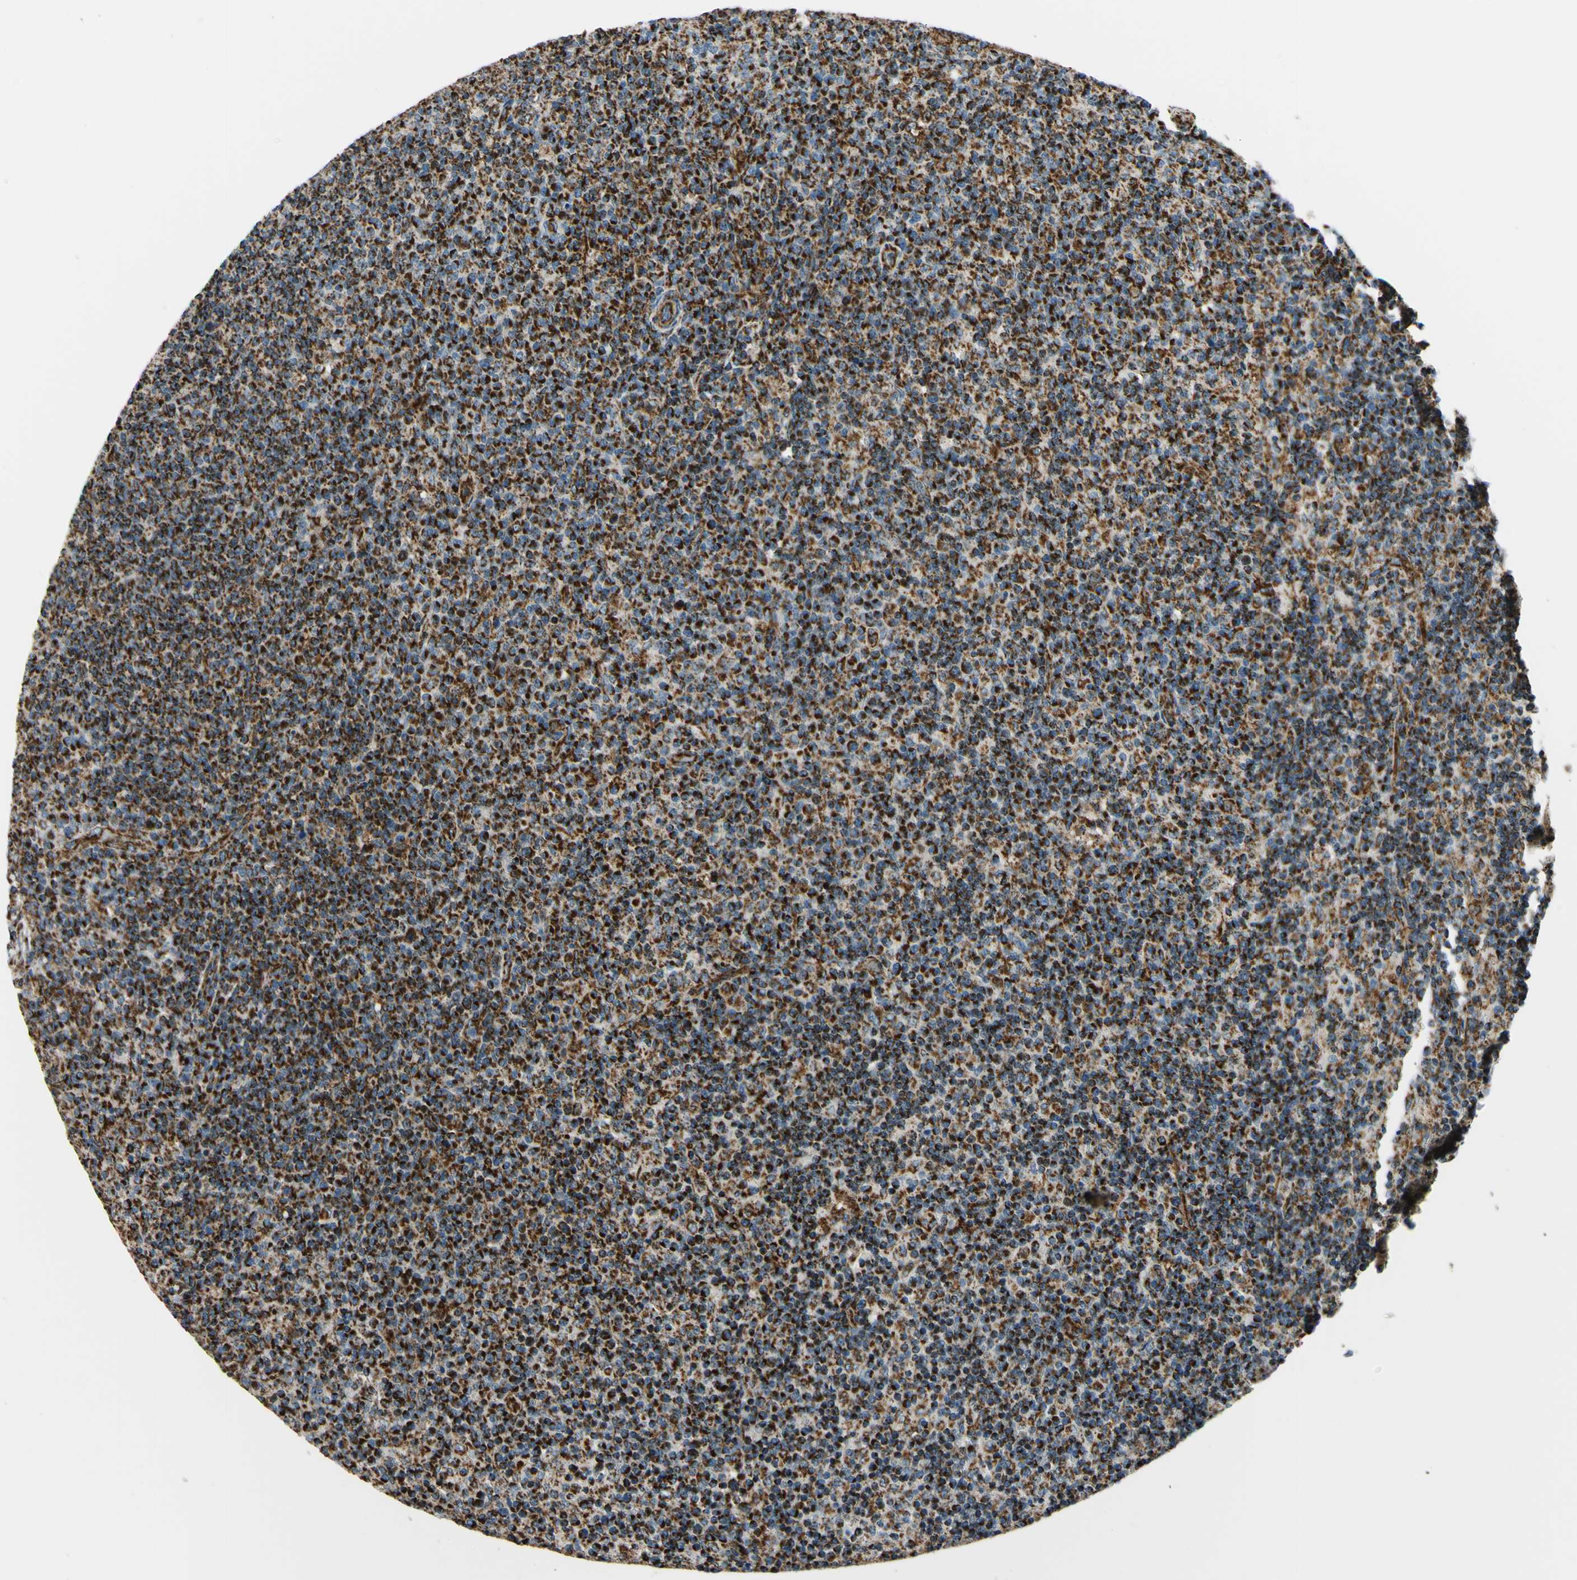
{"staining": {"intensity": "strong", "quantity": ">75%", "location": "cytoplasmic/membranous"}, "tissue": "lymph node", "cell_type": "Germinal center cells", "image_type": "normal", "snomed": [{"axis": "morphology", "description": "Normal tissue, NOS"}, {"axis": "morphology", "description": "Inflammation, NOS"}, {"axis": "topography", "description": "Lymph node"}], "caption": "The immunohistochemical stain shows strong cytoplasmic/membranous expression in germinal center cells of benign lymph node.", "gene": "MAVS", "patient": {"sex": "male", "age": 55}}